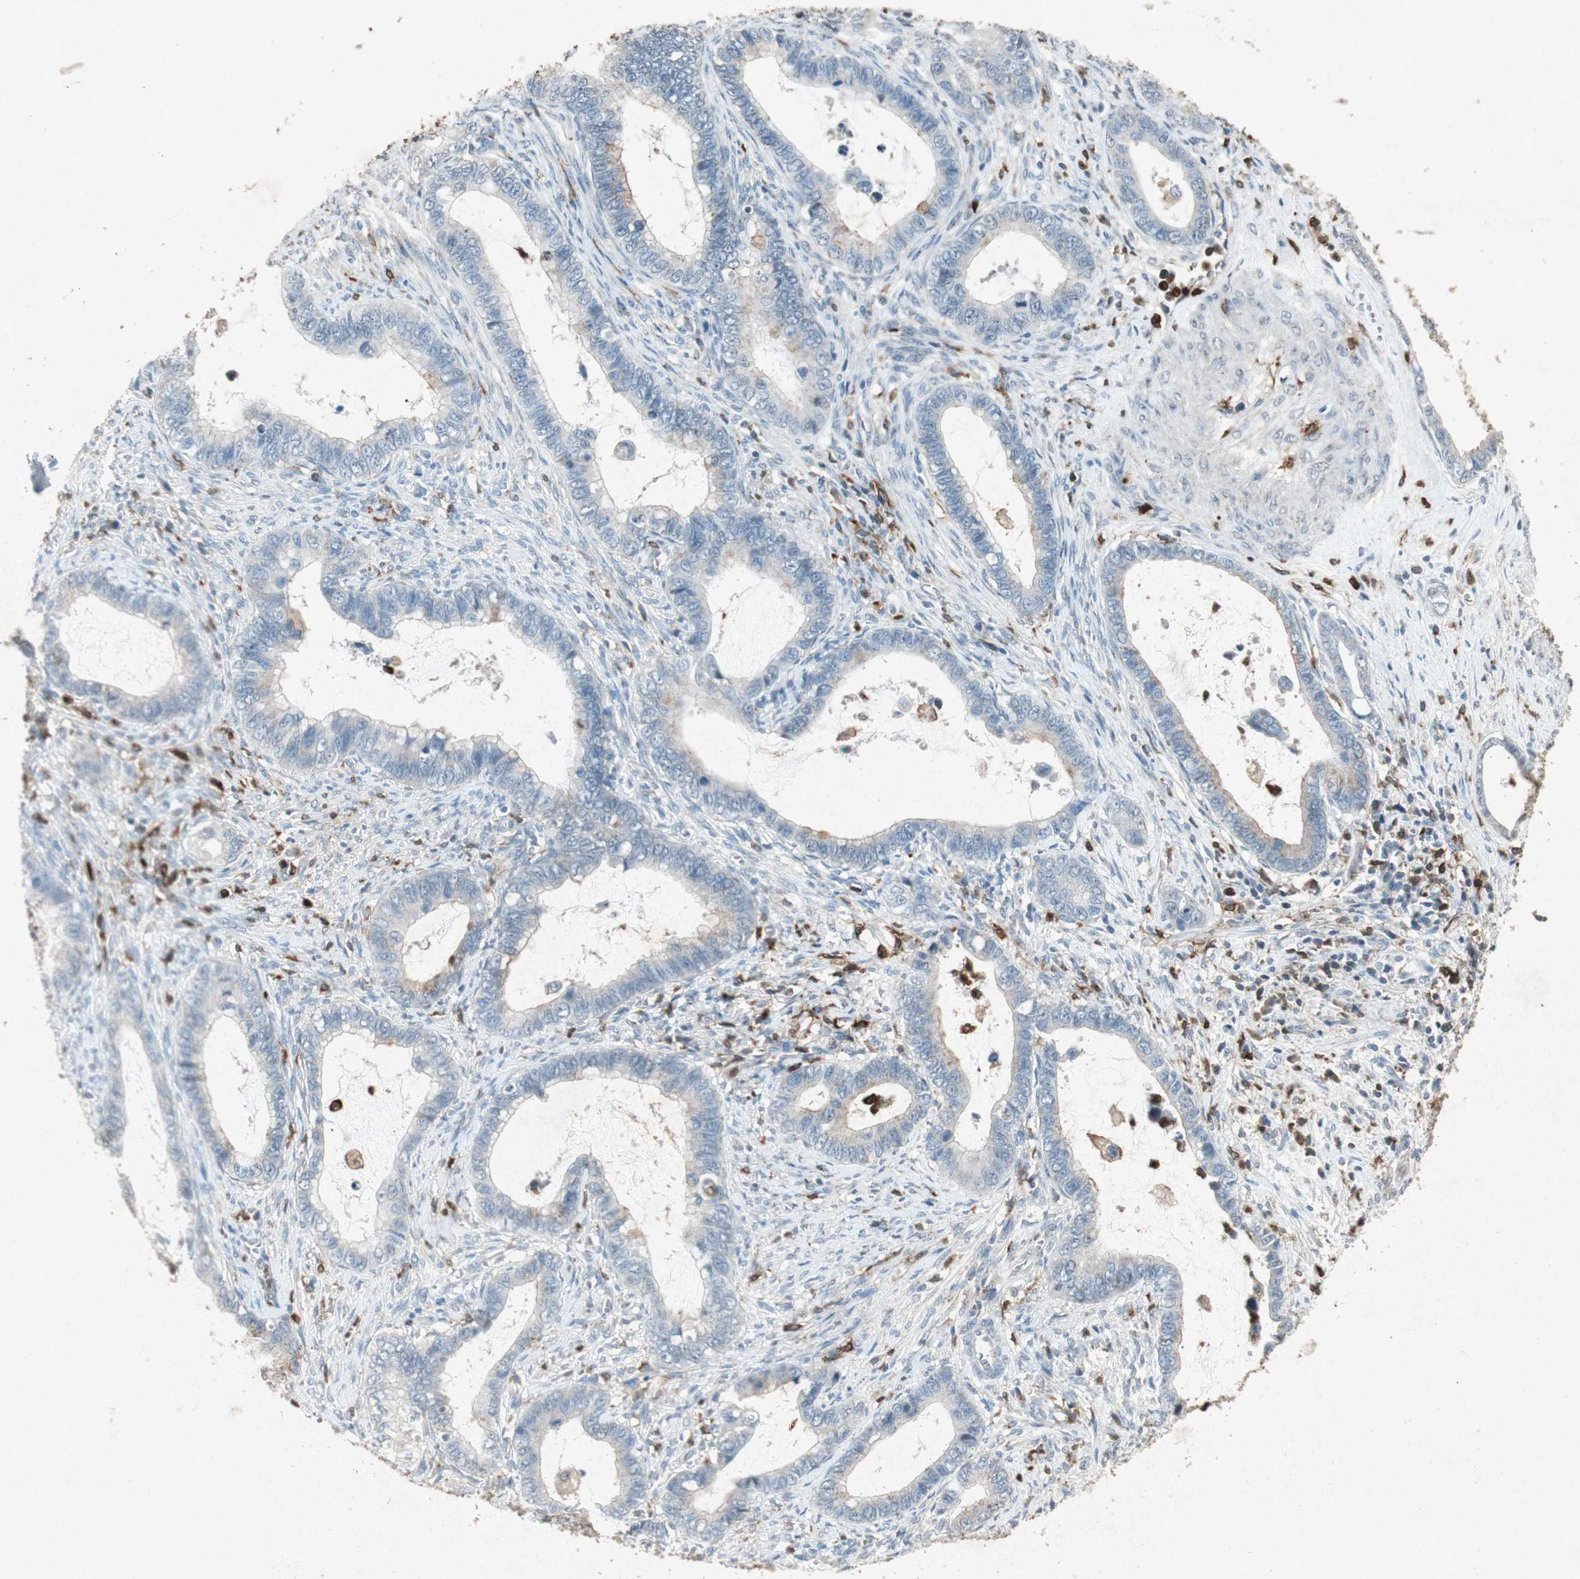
{"staining": {"intensity": "weak", "quantity": "<25%", "location": "cytoplasmic/membranous"}, "tissue": "cervical cancer", "cell_type": "Tumor cells", "image_type": "cancer", "snomed": [{"axis": "morphology", "description": "Adenocarcinoma, NOS"}, {"axis": "topography", "description": "Cervix"}], "caption": "IHC histopathology image of human cervical cancer (adenocarcinoma) stained for a protein (brown), which demonstrates no expression in tumor cells. Nuclei are stained in blue.", "gene": "TYROBP", "patient": {"sex": "female", "age": 44}}